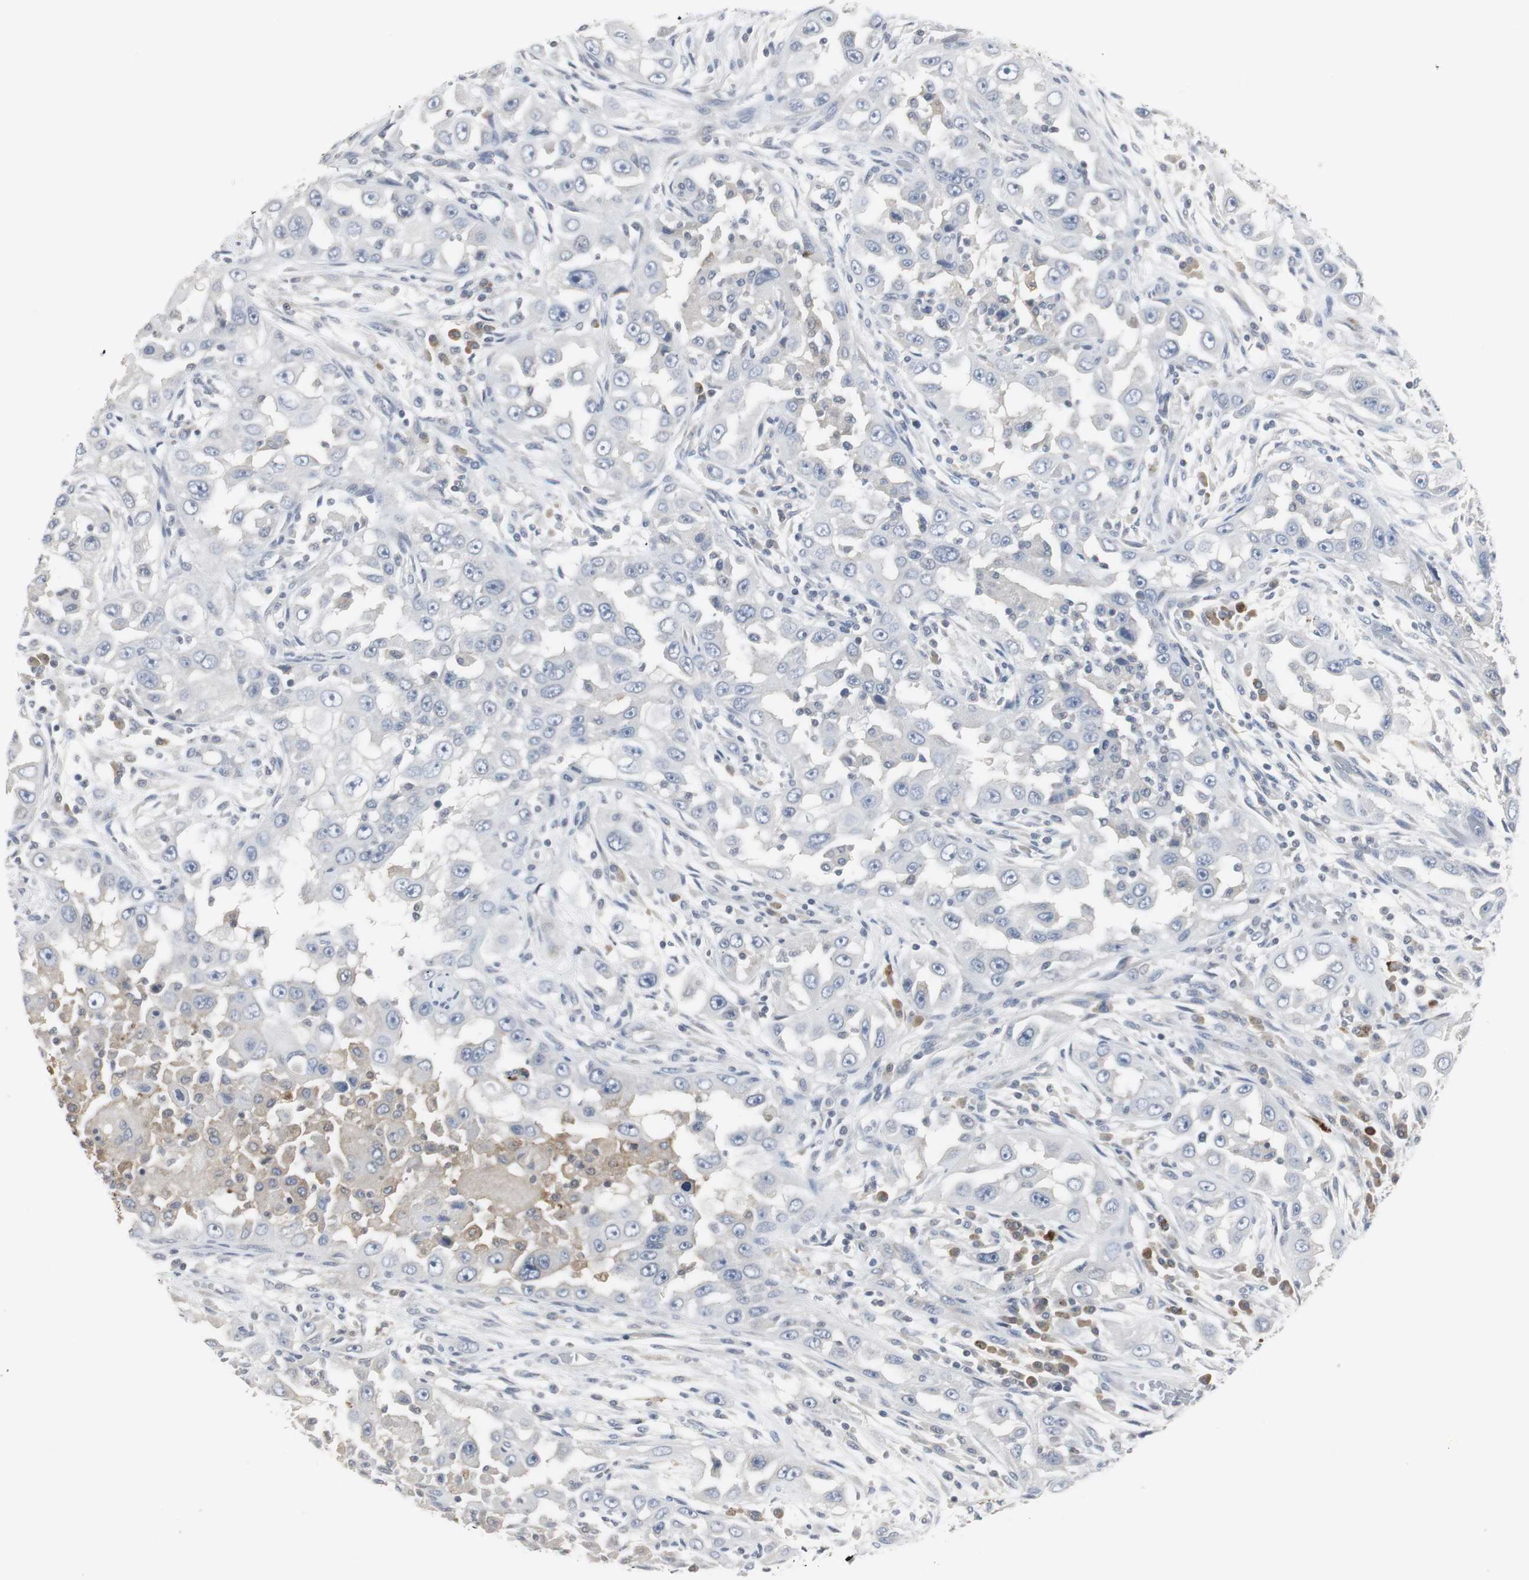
{"staining": {"intensity": "negative", "quantity": "none", "location": "none"}, "tissue": "head and neck cancer", "cell_type": "Tumor cells", "image_type": "cancer", "snomed": [{"axis": "morphology", "description": "Carcinoma, NOS"}, {"axis": "topography", "description": "Head-Neck"}], "caption": "The immunohistochemistry histopathology image has no significant staining in tumor cells of head and neck carcinoma tissue.", "gene": "PI15", "patient": {"sex": "male", "age": 87}}